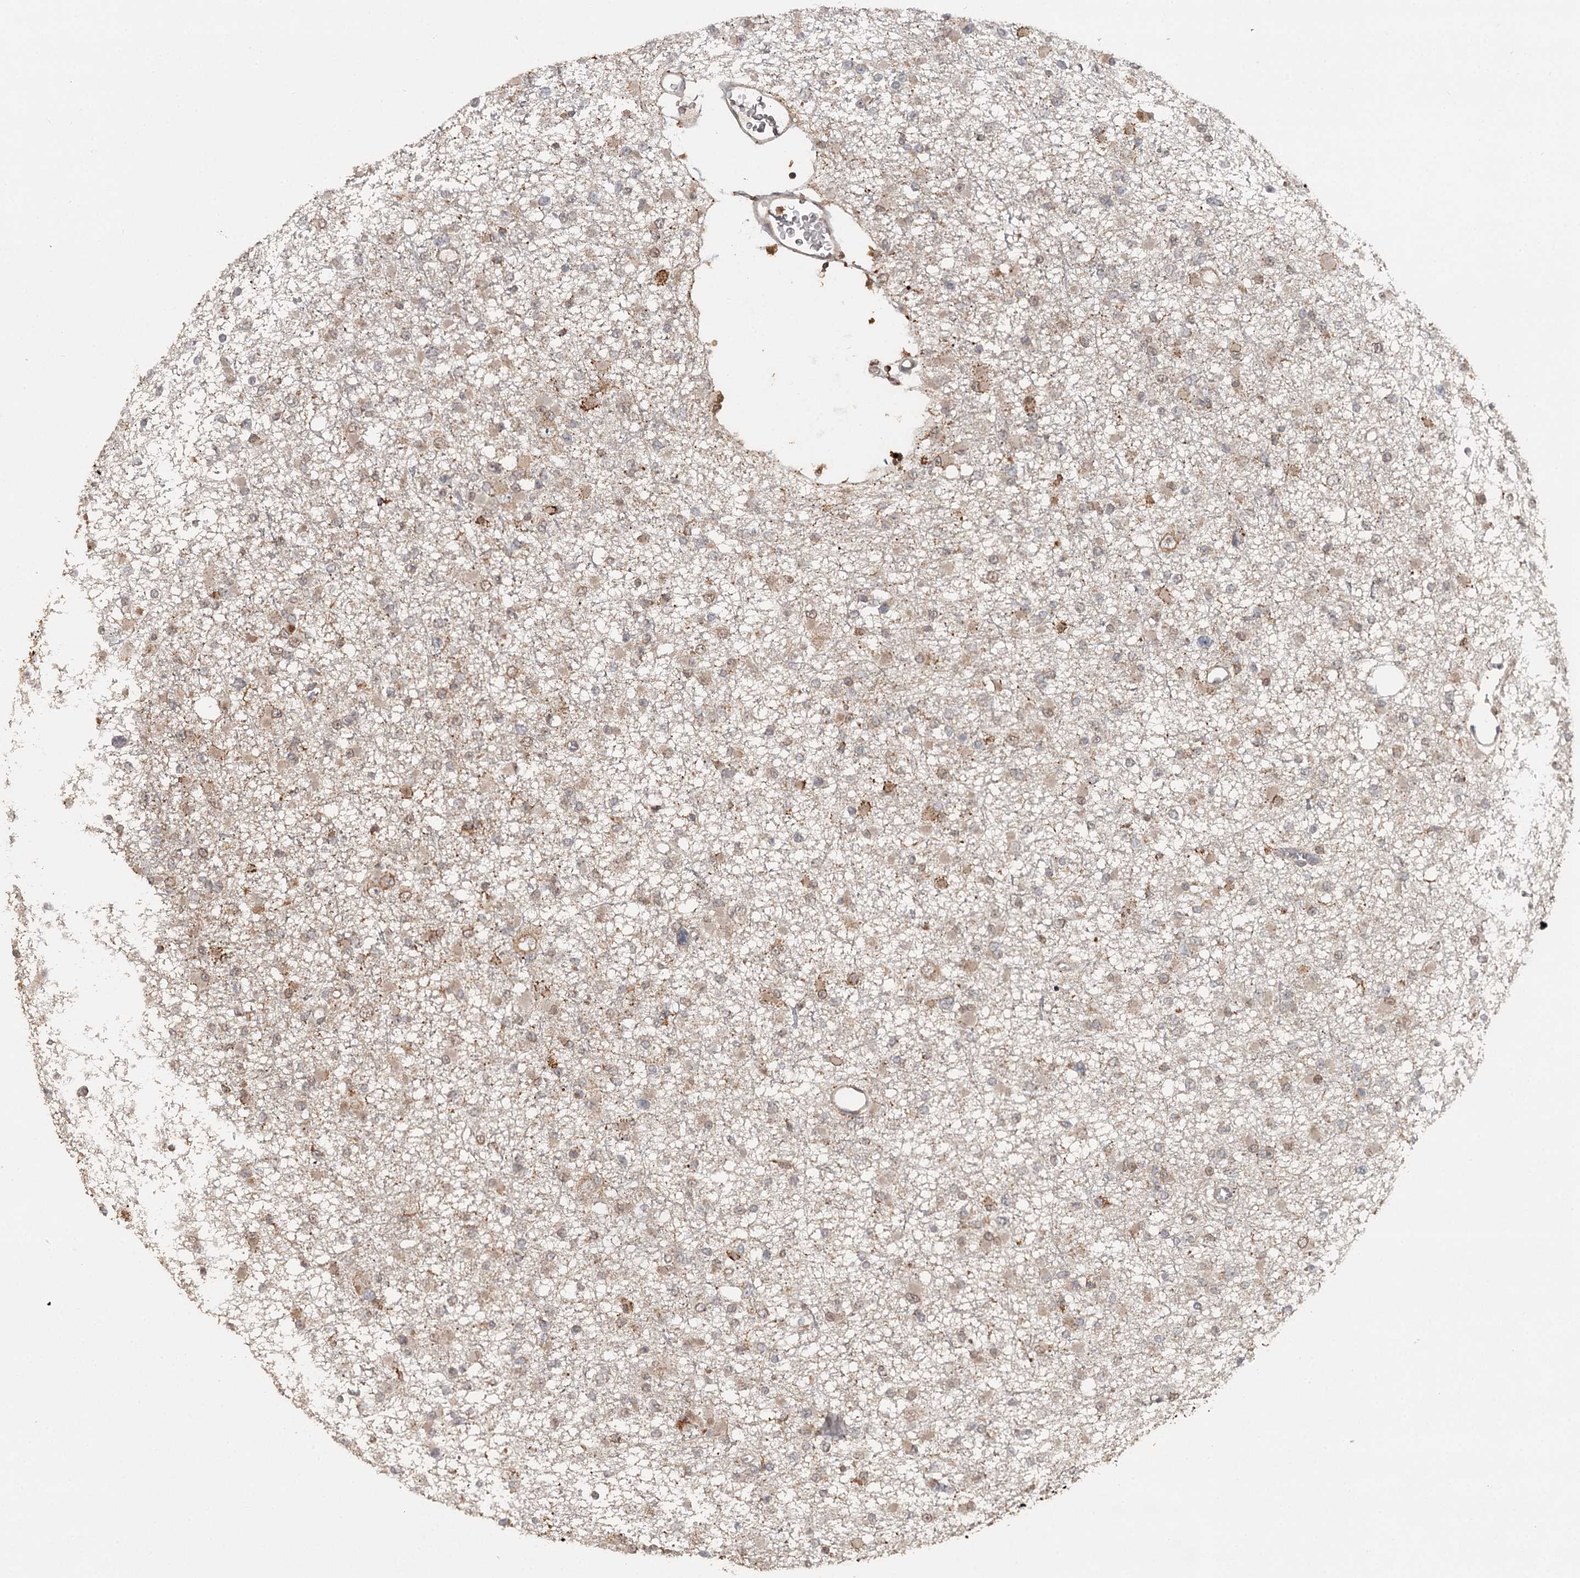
{"staining": {"intensity": "moderate", "quantity": "25%-75%", "location": "cytoplasmic/membranous"}, "tissue": "glioma", "cell_type": "Tumor cells", "image_type": "cancer", "snomed": [{"axis": "morphology", "description": "Glioma, malignant, Low grade"}, {"axis": "topography", "description": "Brain"}], "caption": "High-power microscopy captured an IHC micrograph of malignant glioma (low-grade), revealing moderate cytoplasmic/membranous positivity in approximately 25%-75% of tumor cells. Using DAB (brown) and hematoxylin (blue) stains, captured at high magnification using brightfield microscopy.", "gene": "FAXC", "patient": {"sex": "female", "age": 22}}